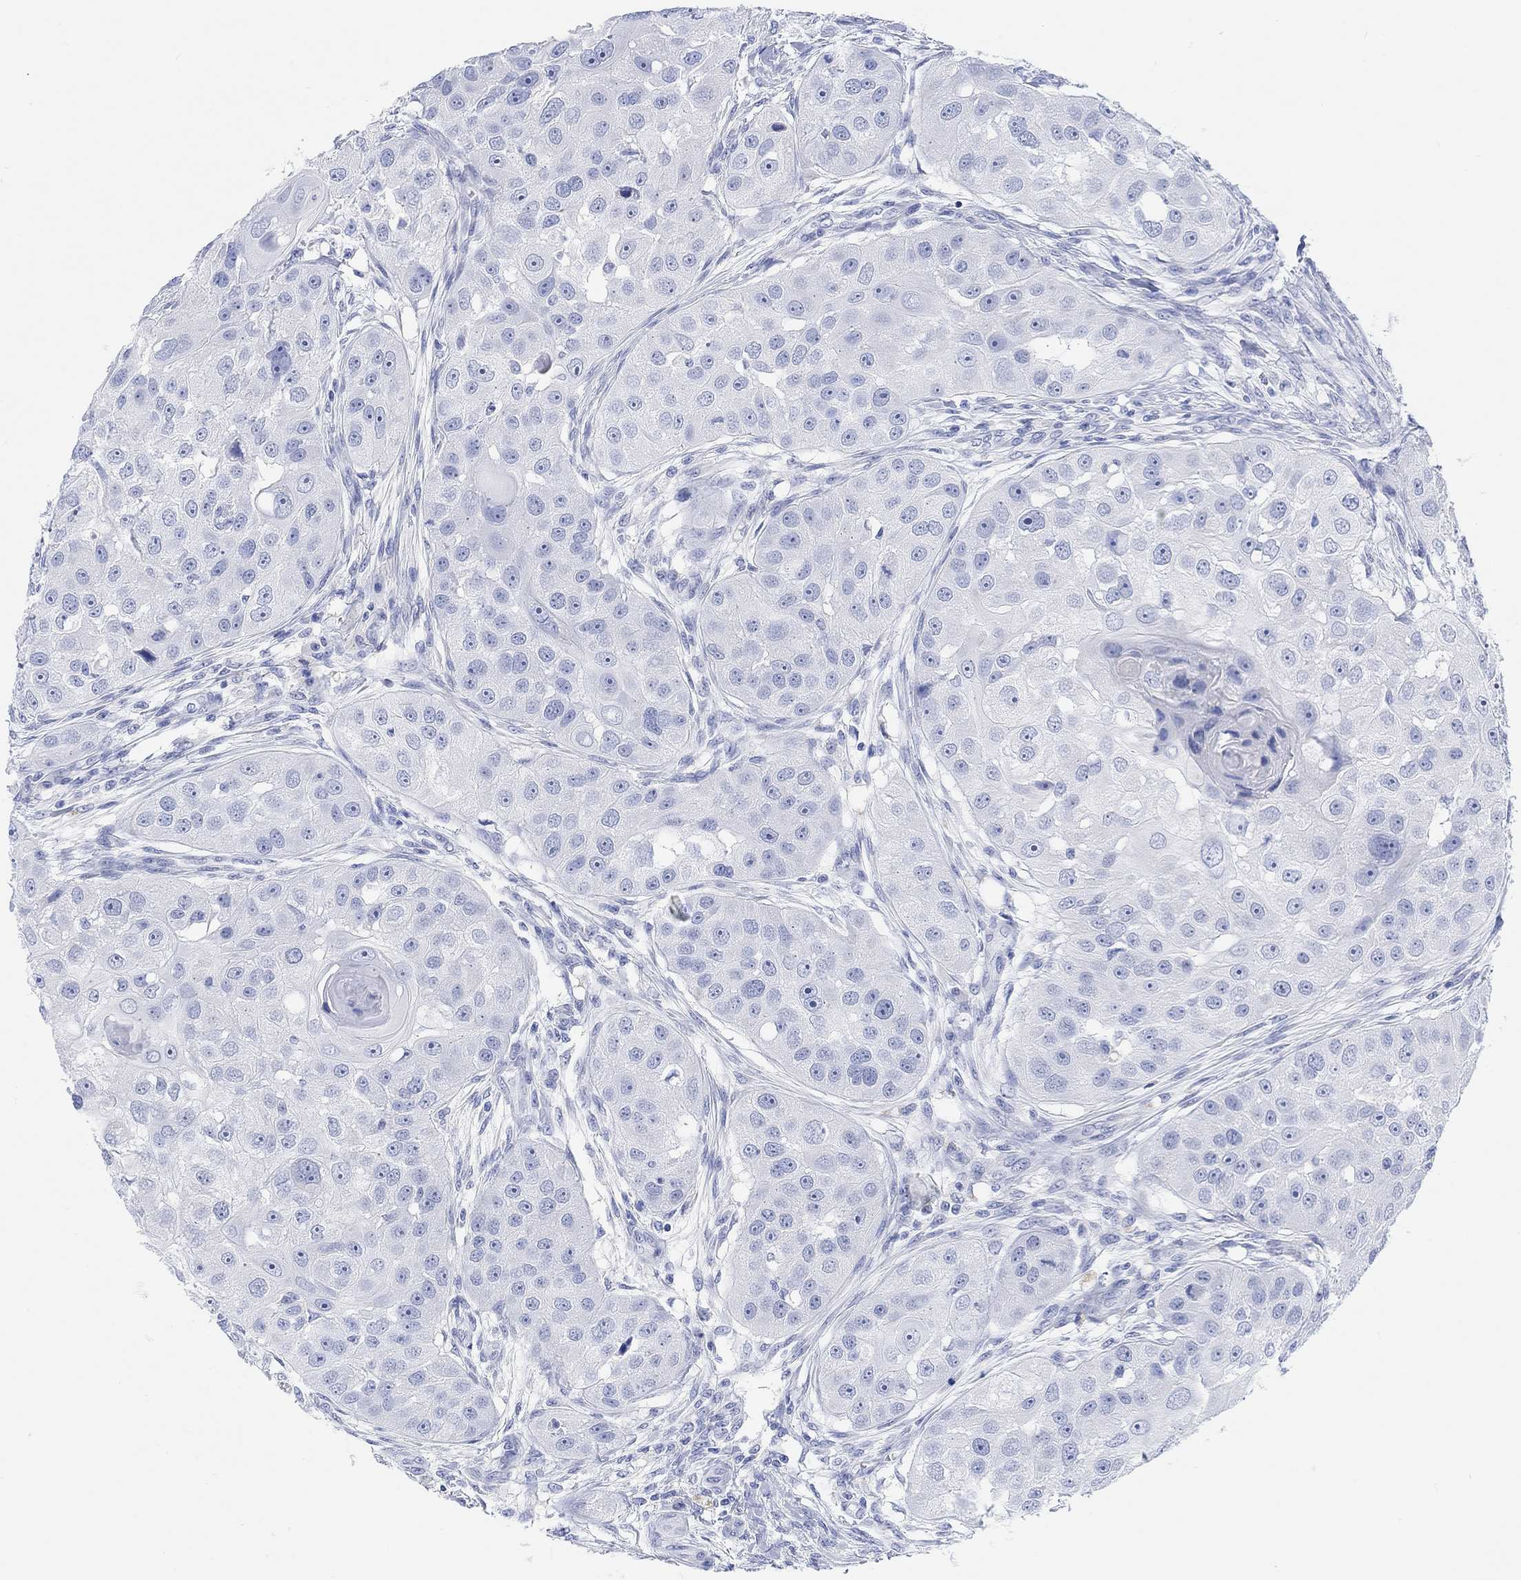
{"staining": {"intensity": "negative", "quantity": "none", "location": "none"}, "tissue": "head and neck cancer", "cell_type": "Tumor cells", "image_type": "cancer", "snomed": [{"axis": "morphology", "description": "Squamous cell carcinoma, NOS"}, {"axis": "topography", "description": "Head-Neck"}], "caption": "The photomicrograph demonstrates no significant expression in tumor cells of squamous cell carcinoma (head and neck). The staining is performed using DAB brown chromogen with nuclei counter-stained in using hematoxylin.", "gene": "XIRP2", "patient": {"sex": "male", "age": 51}}